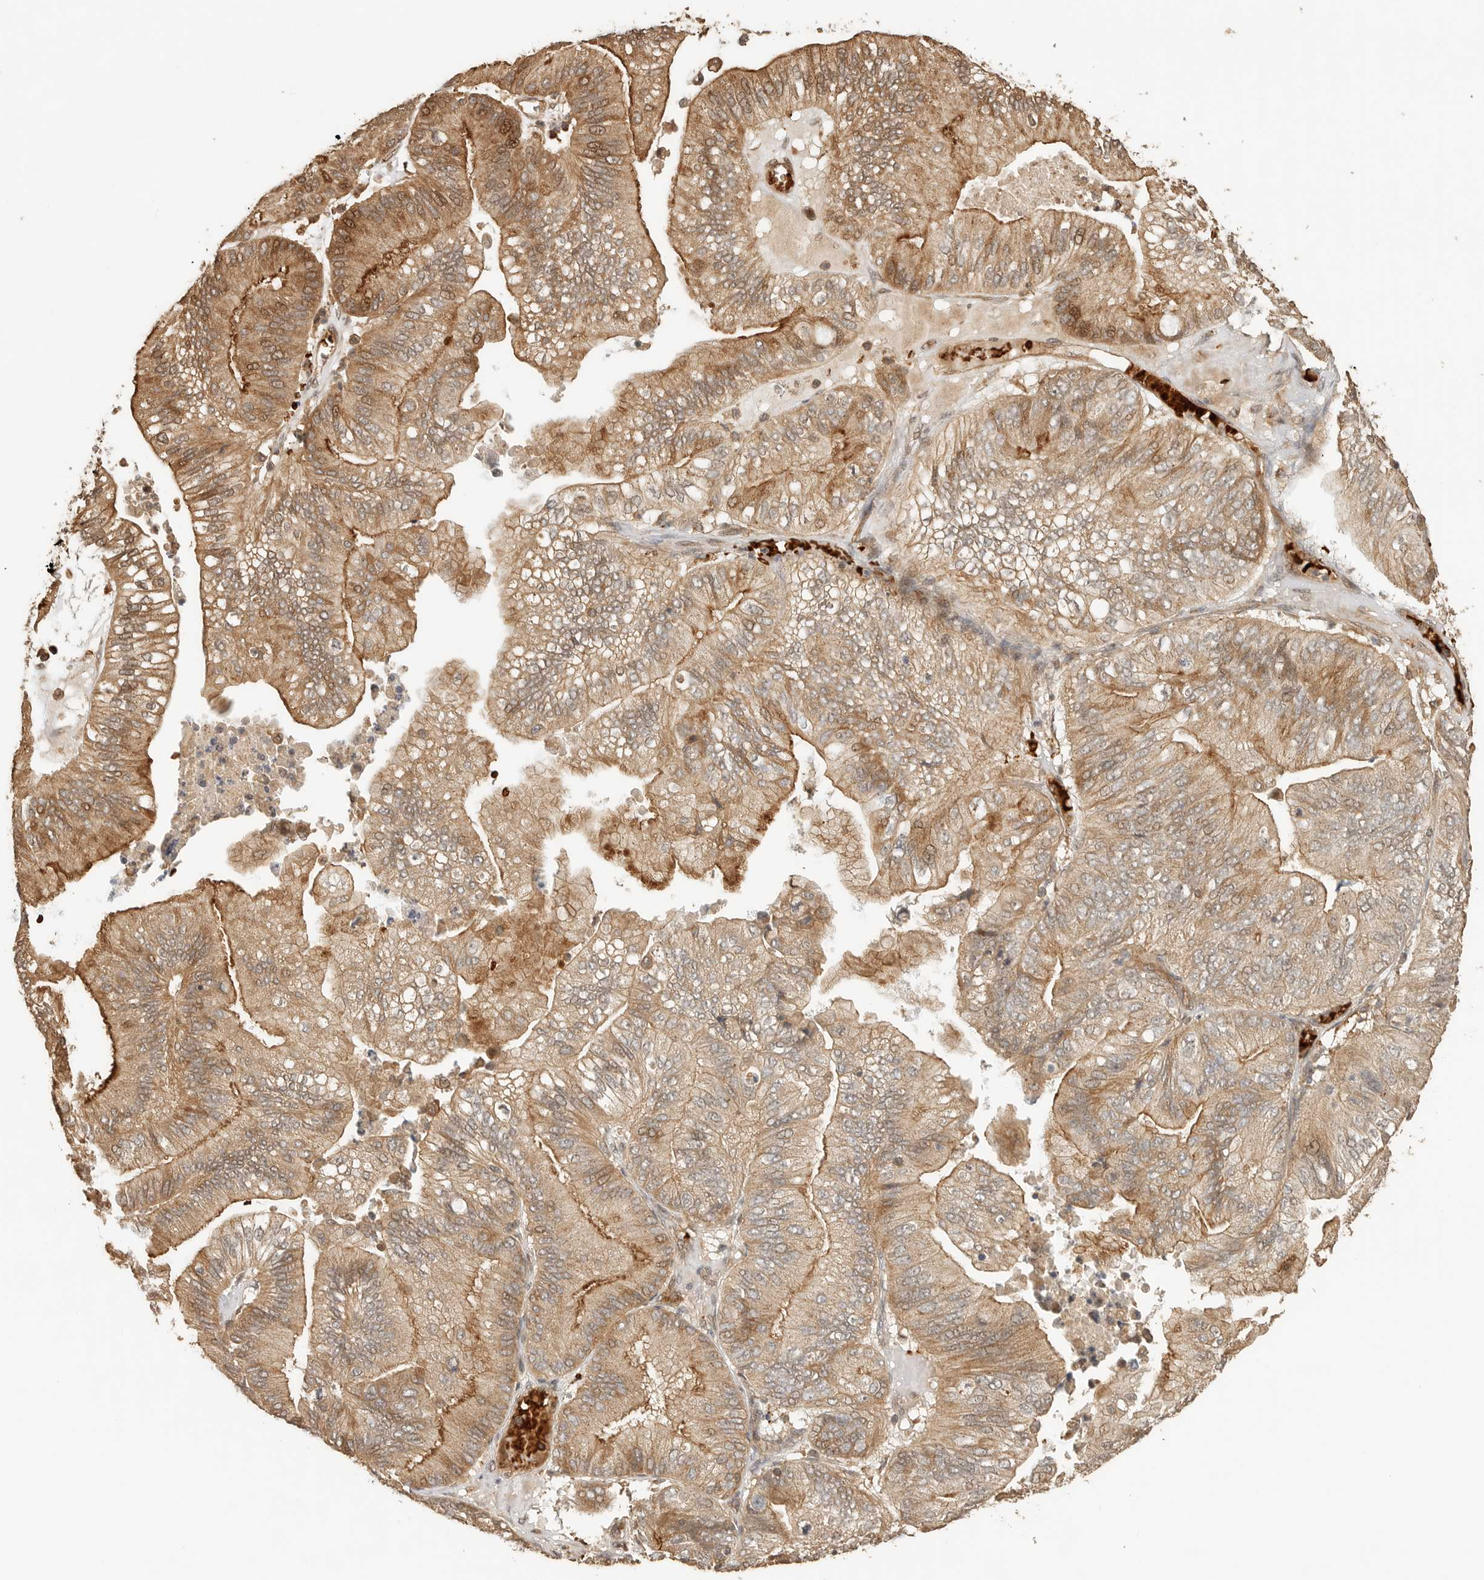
{"staining": {"intensity": "moderate", "quantity": ">75%", "location": "cytoplasmic/membranous"}, "tissue": "ovarian cancer", "cell_type": "Tumor cells", "image_type": "cancer", "snomed": [{"axis": "morphology", "description": "Cystadenocarcinoma, mucinous, NOS"}, {"axis": "topography", "description": "Ovary"}], "caption": "The histopathology image reveals a brown stain indicating the presence of a protein in the cytoplasmic/membranous of tumor cells in ovarian mucinous cystadenocarcinoma. The protein is shown in brown color, while the nuclei are stained blue.", "gene": "OTUD6B", "patient": {"sex": "female", "age": 61}}